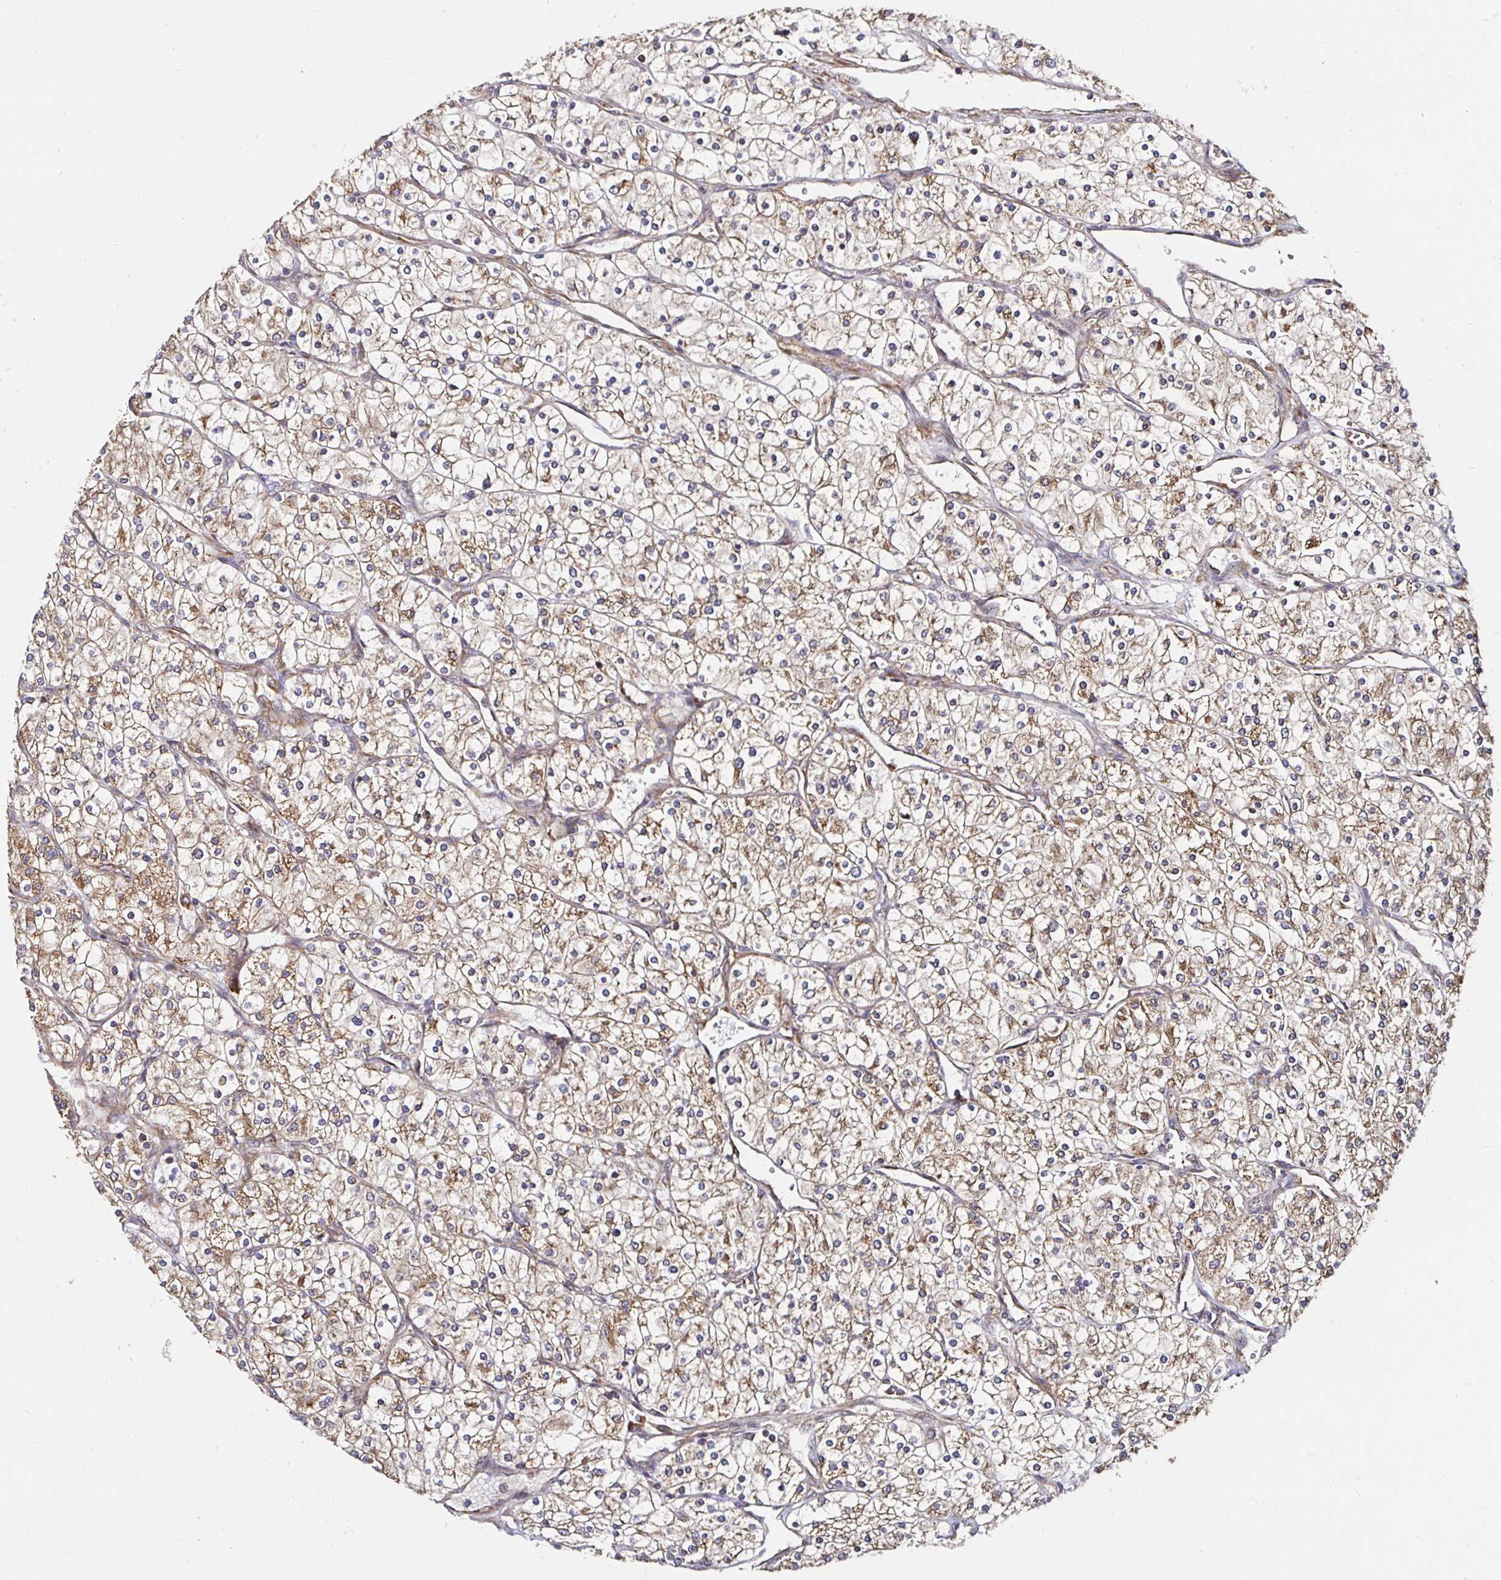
{"staining": {"intensity": "moderate", "quantity": ">75%", "location": "cytoplasmic/membranous"}, "tissue": "renal cancer", "cell_type": "Tumor cells", "image_type": "cancer", "snomed": [{"axis": "morphology", "description": "Adenocarcinoma, NOS"}, {"axis": "topography", "description": "Kidney"}], "caption": "Approximately >75% of tumor cells in renal adenocarcinoma show moderate cytoplasmic/membranous protein expression as visualized by brown immunohistochemical staining.", "gene": "MLST8", "patient": {"sex": "male", "age": 80}}